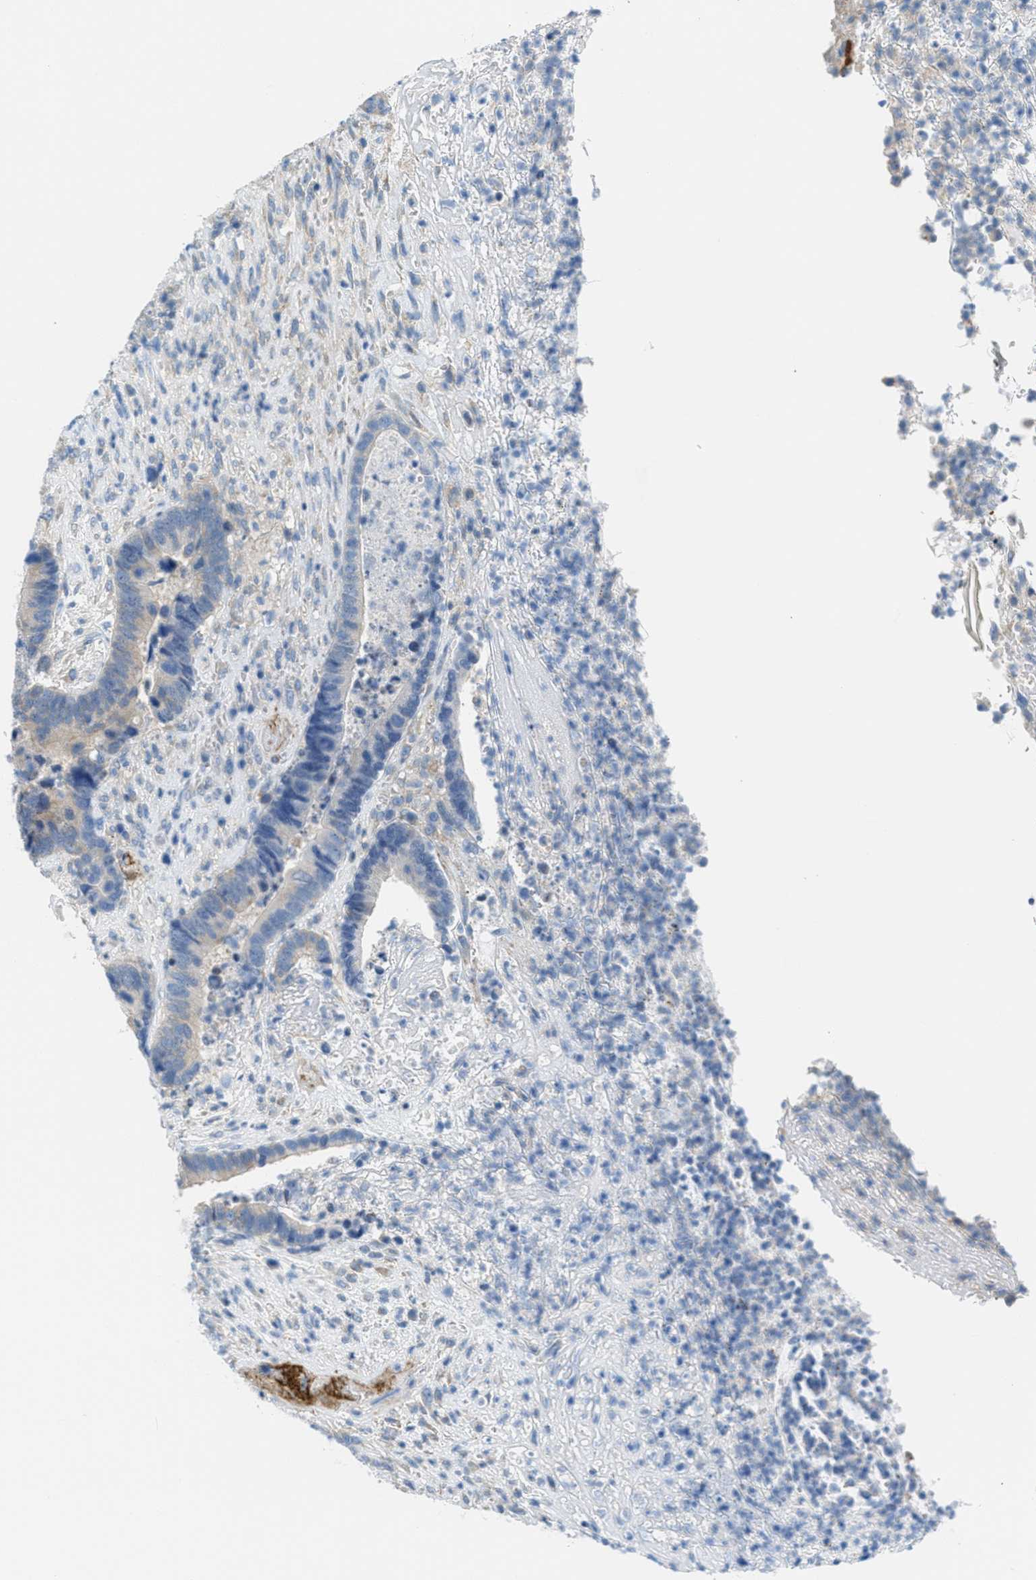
{"staining": {"intensity": "weak", "quantity": "<25%", "location": "cytoplasmic/membranous"}, "tissue": "colorectal cancer", "cell_type": "Tumor cells", "image_type": "cancer", "snomed": [{"axis": "morphology", "description": "Adenocarcinoma, NOS"}, {"axis": "topography", "description": "Rectum"}], "caption": "Colorectal cancer was stained to show a protein in brown. There is no significant positivity in tumor cells. Nuclei are stained in blue.", "gene": "MAPRE2", "patient": {"sex": "female", "age": 89}}